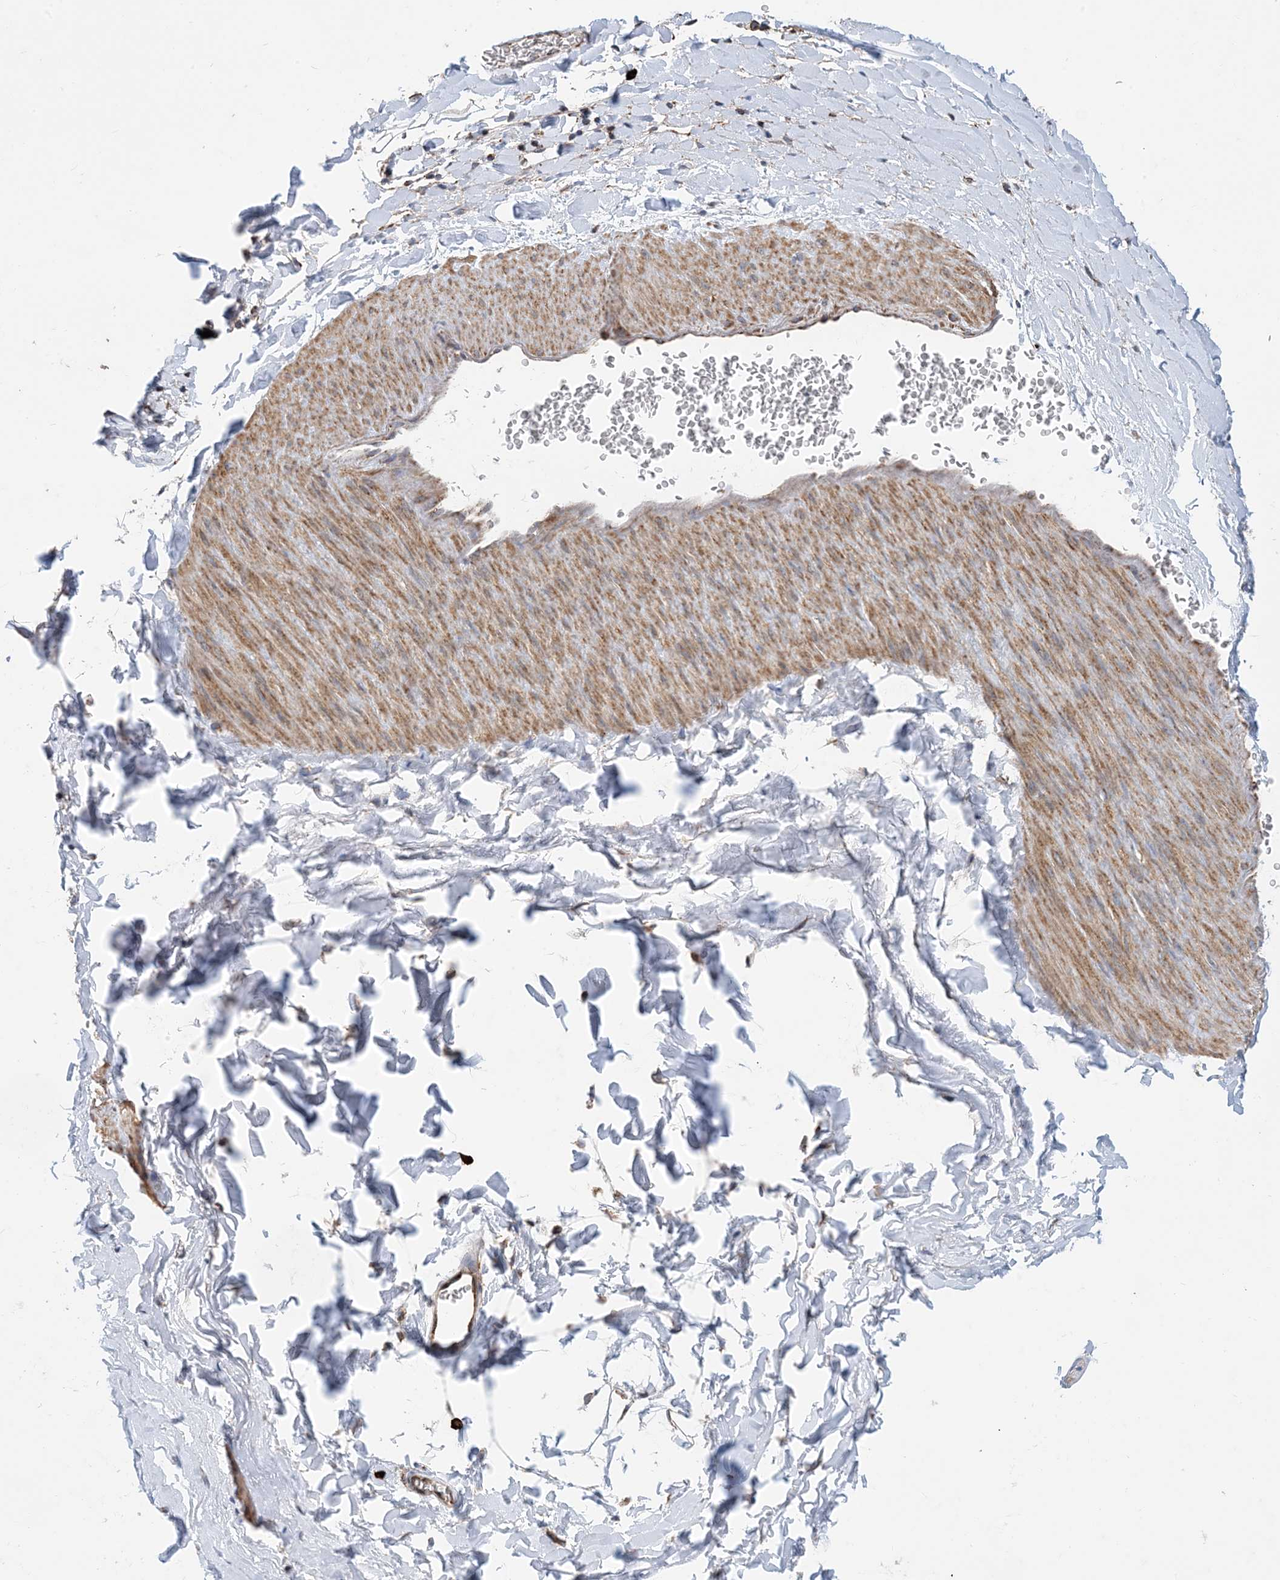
{"staining": {"intensity": "weak", "quantity": ">75%", "location": "cytoplasmic/membranous"}, "tissue": "adipose tissue", "cell_type": "Adipocytes", "image_type": "normal", "snomed": [{"axis": "morphology", "description": "Normal tissue, NOS"}, {"axis": "topography", "description": "Gallbladder"}, {"axis": "topography", "description": "Peripheral nerve tissue"}], "caption": "Normal adipose tissue reveals weak cytoplasmic/membranous expression in about >75% of adipocytes, visualized by immunohistochemistry.", "gene": "PCDHGA1", "patient": {"sex": "male", "age": 38}}